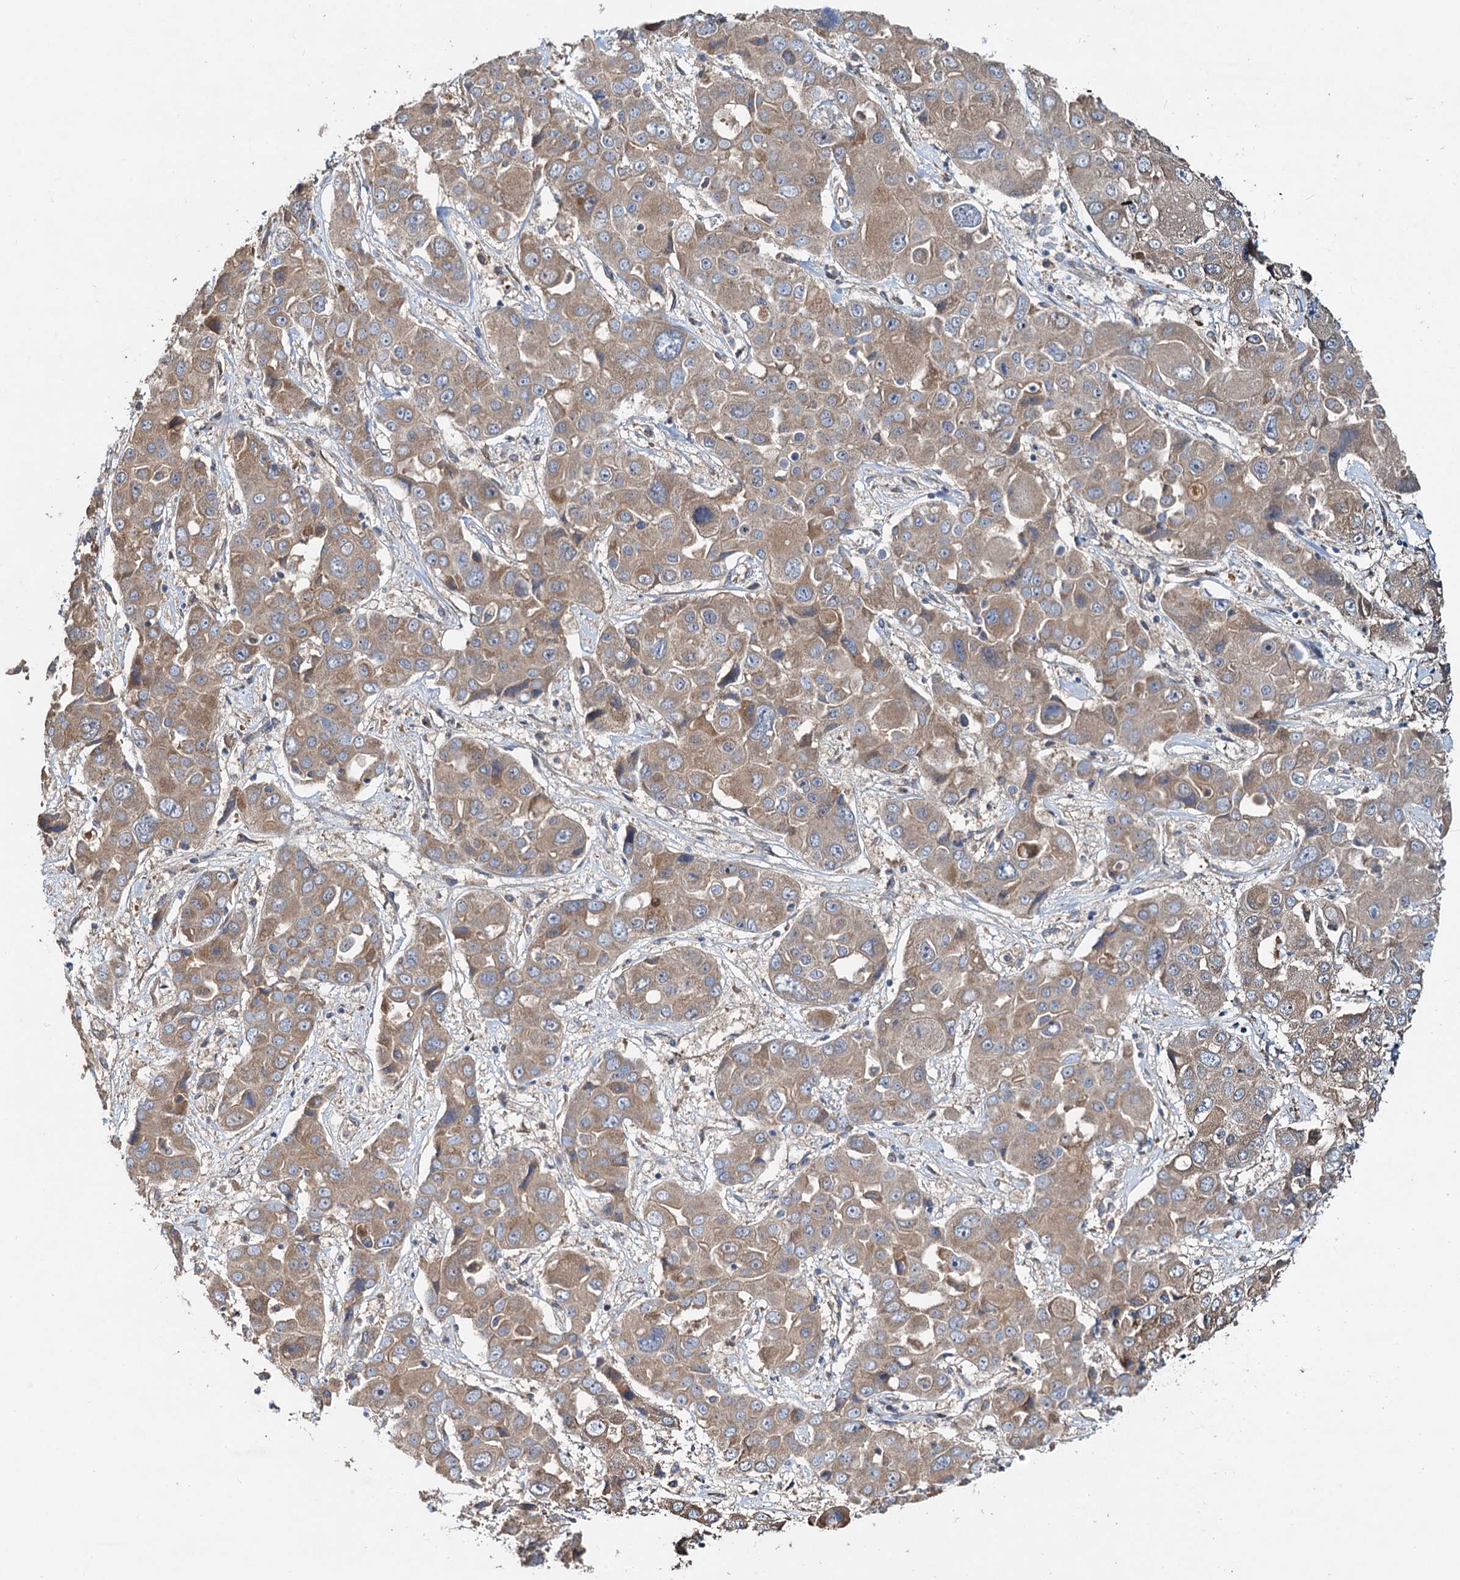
{"staining": {"intensity": "weak", "quantity": ">75%", "location": "cytoplasmic/membranous"}, "tissue": "liver cancer", "cell_type": "Tumor cells", "image_type": "cancer", "snomed": [{"axis": "morphology", "description": "Cholangiocarcinoma"}, {"axis": "topography", "description": "Liver"}], "caption": "Human cholangiocarcinoma (liver) stained for a protein (brown) displays weak cytoplasmic/membranous positive positivity in about >75% of tumor cells.", "gene": "HYI", "patient": {"sex": "male", "age": 67}}